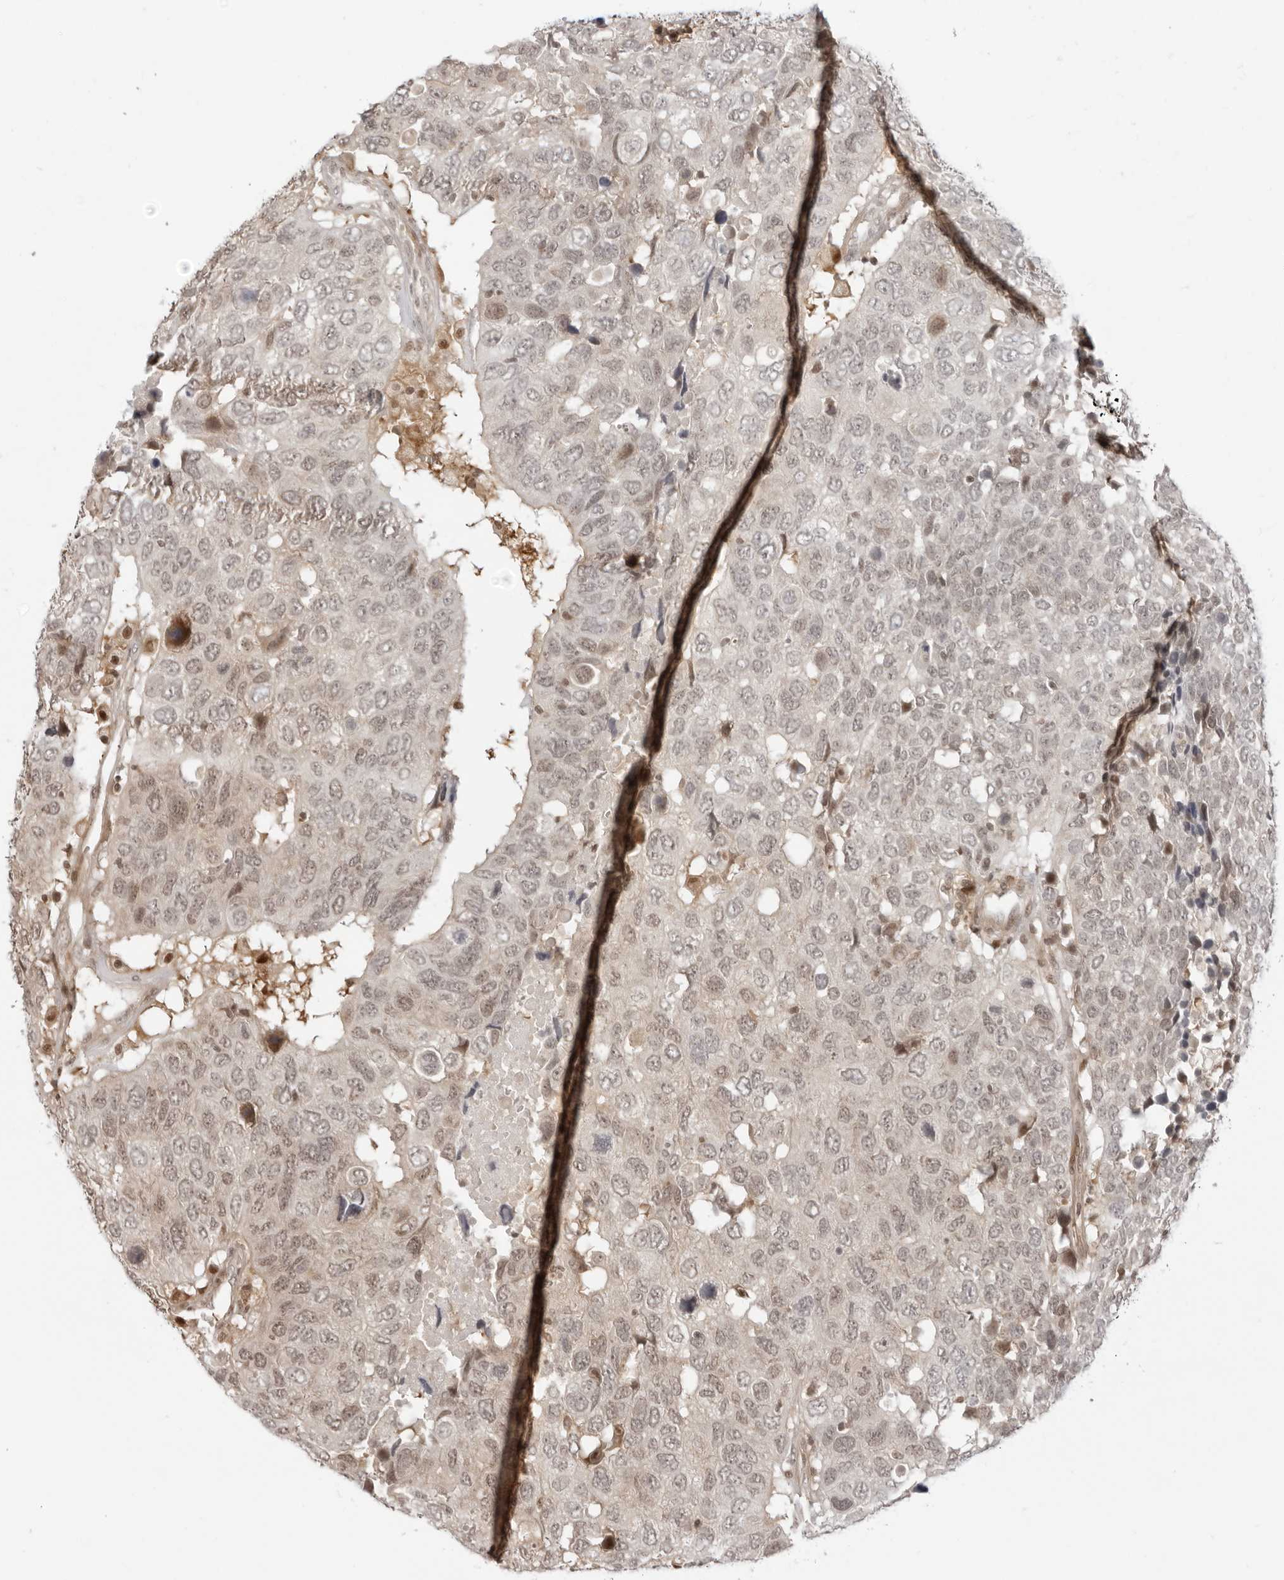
{"staining": {"intensity": "weak", "quantity": "<25%", "location": "nuclear"}, "tissue": "head and neck cancer", "cell_type": "Tumor cells", "image_type": "cancer", "snomed": [{"axis": "morphology", "description": "Squamous cell carcinoma, NOS"}, {"axis": "topography", "description": "Head-Neck"}], "caption": "IHC of human head and neck cancer shows no positivity in tumor cells. (Stains: DAB (3,3'-diaminobenzidine) immunohistochemistry (IHC) with hematoxylin counter stain, Microscopy: brightfield microscopy at high magnification).", "gene": "RNF146", "patient": {"sex": "male", "age": 66}}